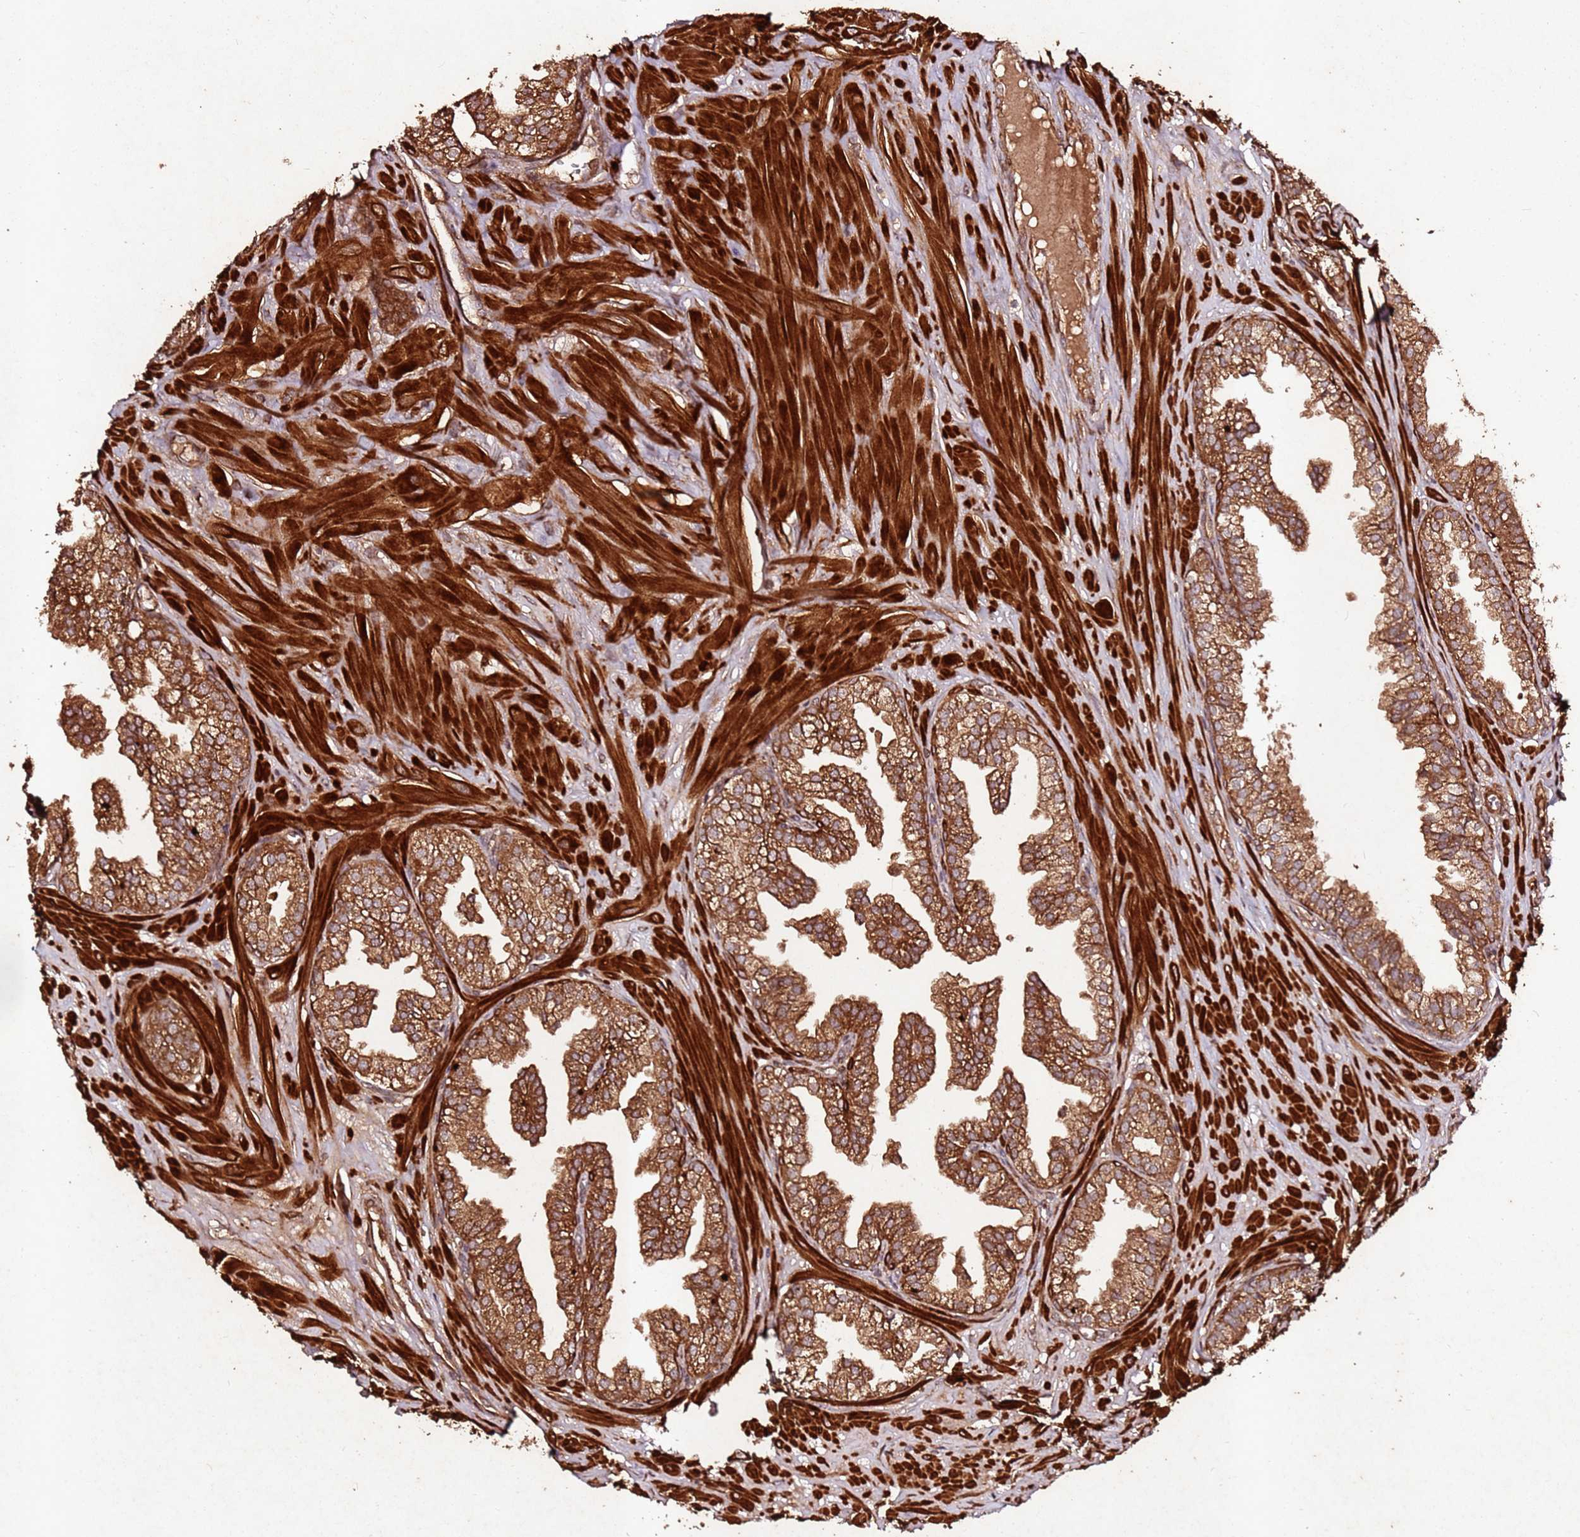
{"staining": {"intensity": "strong", "quantity": ">75%", "location": "cytoplasmic/membranous"}, "tissue": "prostate", "cell_type": "Glandular cells", "image_type": "normal", "snomed": [{"axis": "morphology", "description": "Normal tissue, NOS"}, {"axis": "topography", "description": "Prostate"}, {"axis": "topography", "description": "Peripheral nerve tissue"}], "caption": "Brown immunohistochemical staining in benign human prostate demonstrates strong cytoplasmic/membranous expression in about >75% of glandular cells.", "gene": "FAM186A", "patient": {"sex": "male", "age": 55}}